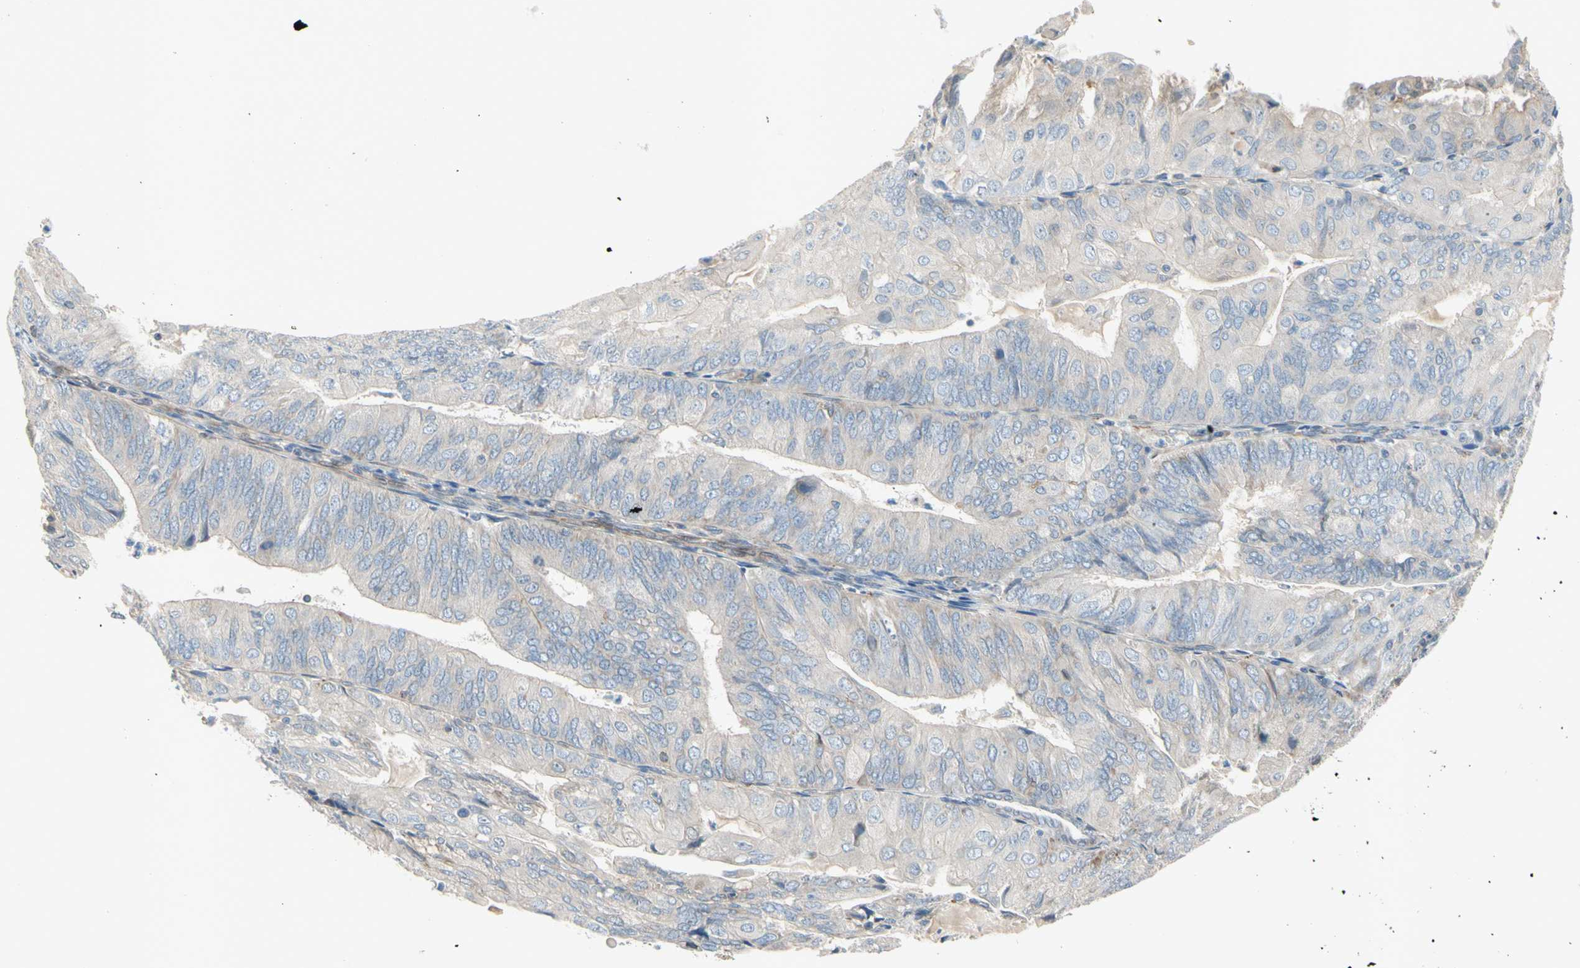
{"staining": {"intensity": "weak", "quantity": ">75%", "location": "cytoplasmic/membranous"}, "tissue": "endometrial cancer", "cell_type": "Tumor cells", "image_type": "cancer", "snomed": [{"axis": "morphology", "description": "Adenocarcinoma, NOS"}, {"axis": "topography", "description": "Endometrium"}], "caption": "Endometrial cancer was stained to show a protein in brown. There is low levels of weak cytoplasmic/membranous positivity in about >75% of tumor cells.", "gene": "TRAF2", "patient": {"sex": "female", "age": 81}}